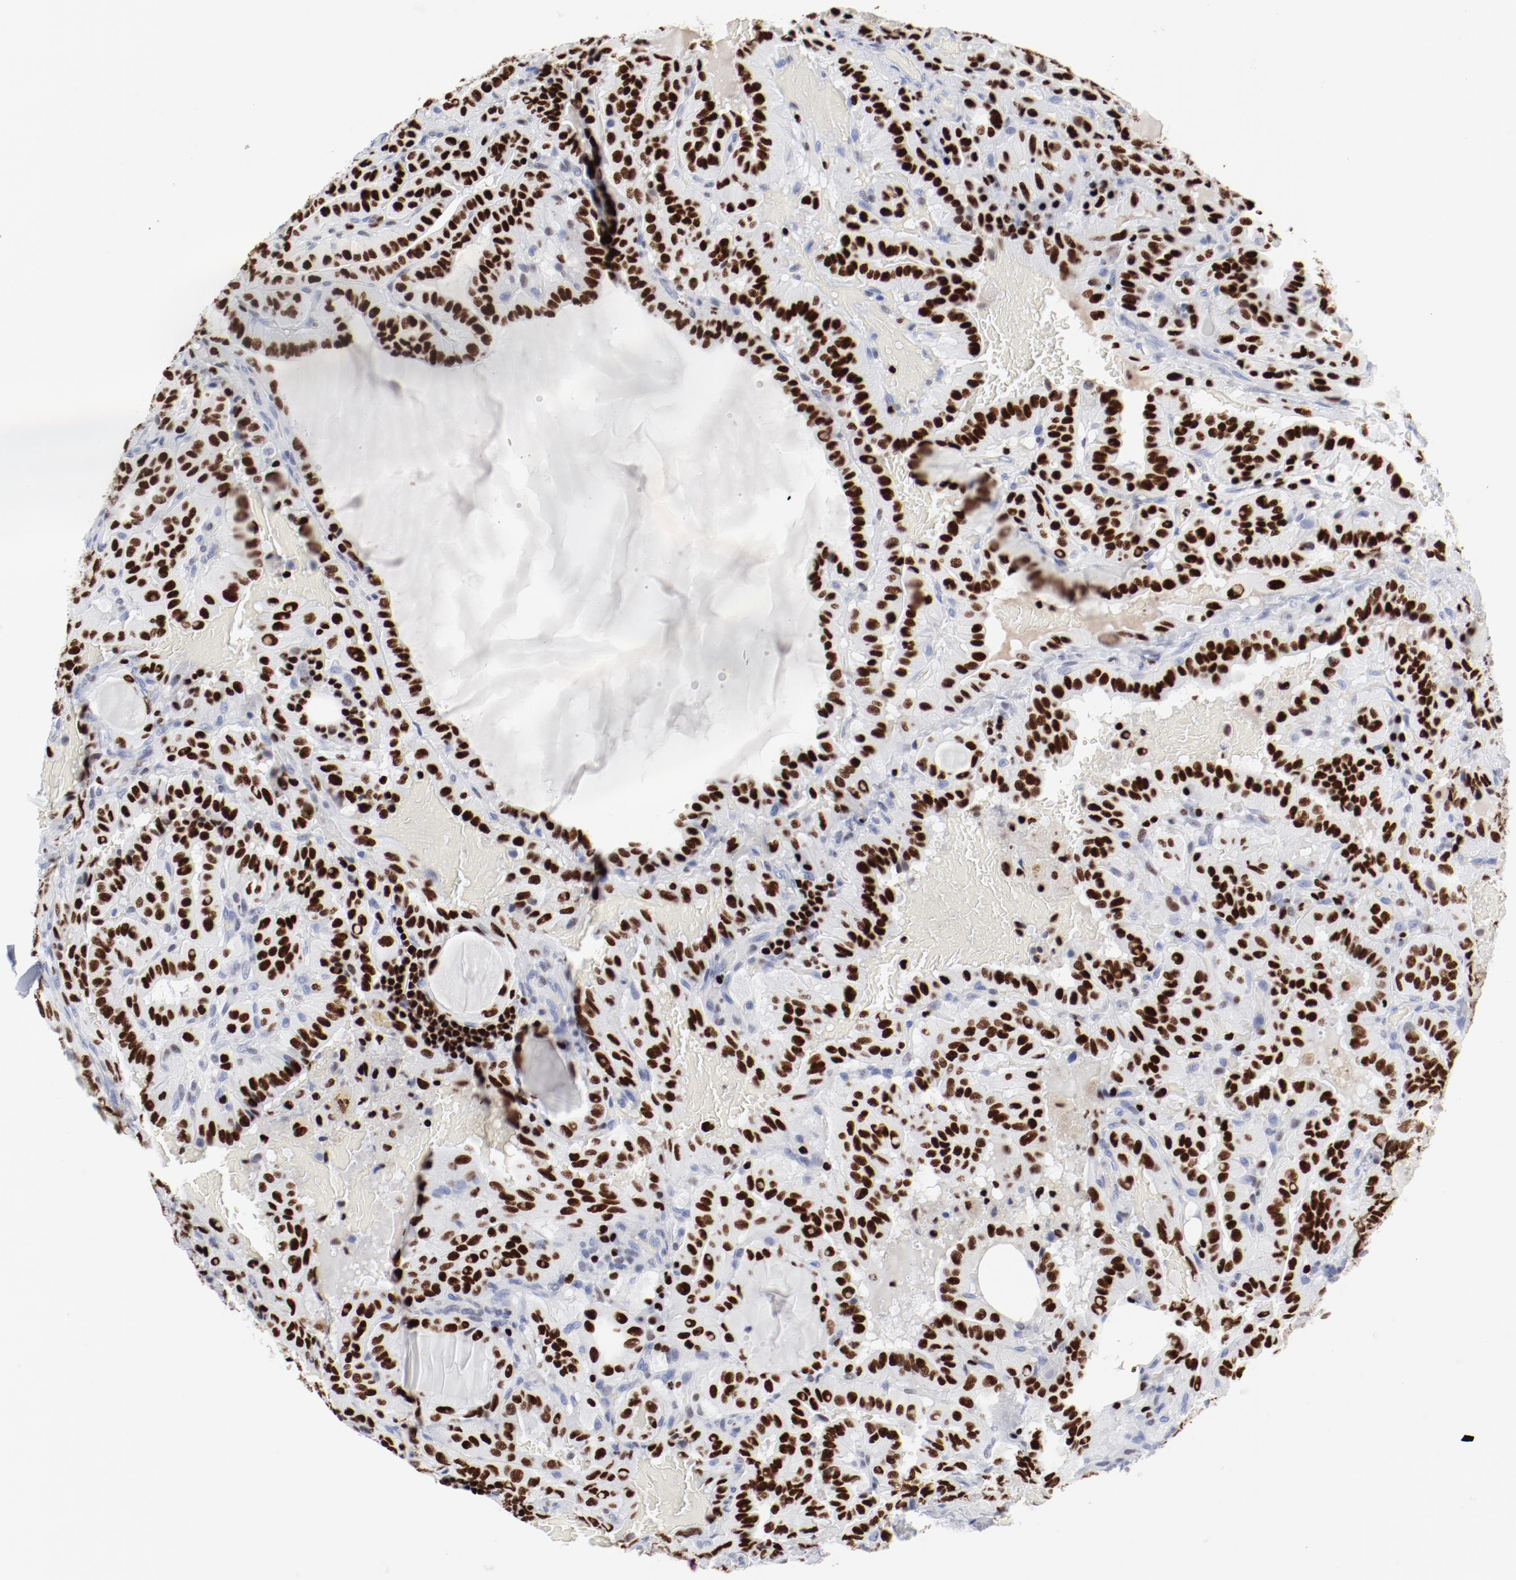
{"staining": {"intensity": "moderate", "quantity": "25%-75%", "location": "nuclear"}, "tissue": "thyroid cancer", "cell_type": "Tumor cells", "image_type": "cancer", "snomed": [{"axis": "morphology", "description": "Papillary adenocarcinoma, NOS"}, {"axis": "topography", "description": "Thyroid gland"}], "caption": "Immunohistochemistry staining of papillary adenocarcinoma (thyroid), which exhibits medium levels of moderate nuclear staining in approximately 25%-75% of tumor cells indicating moderate nuclear protein positivity. The staining was performed using DAB (brown) for protein detection and nuclei were counterstained in hematoxylin (blue).", "gene": "SMARCC2", "patient": {"sex": "male", "age": 77}}